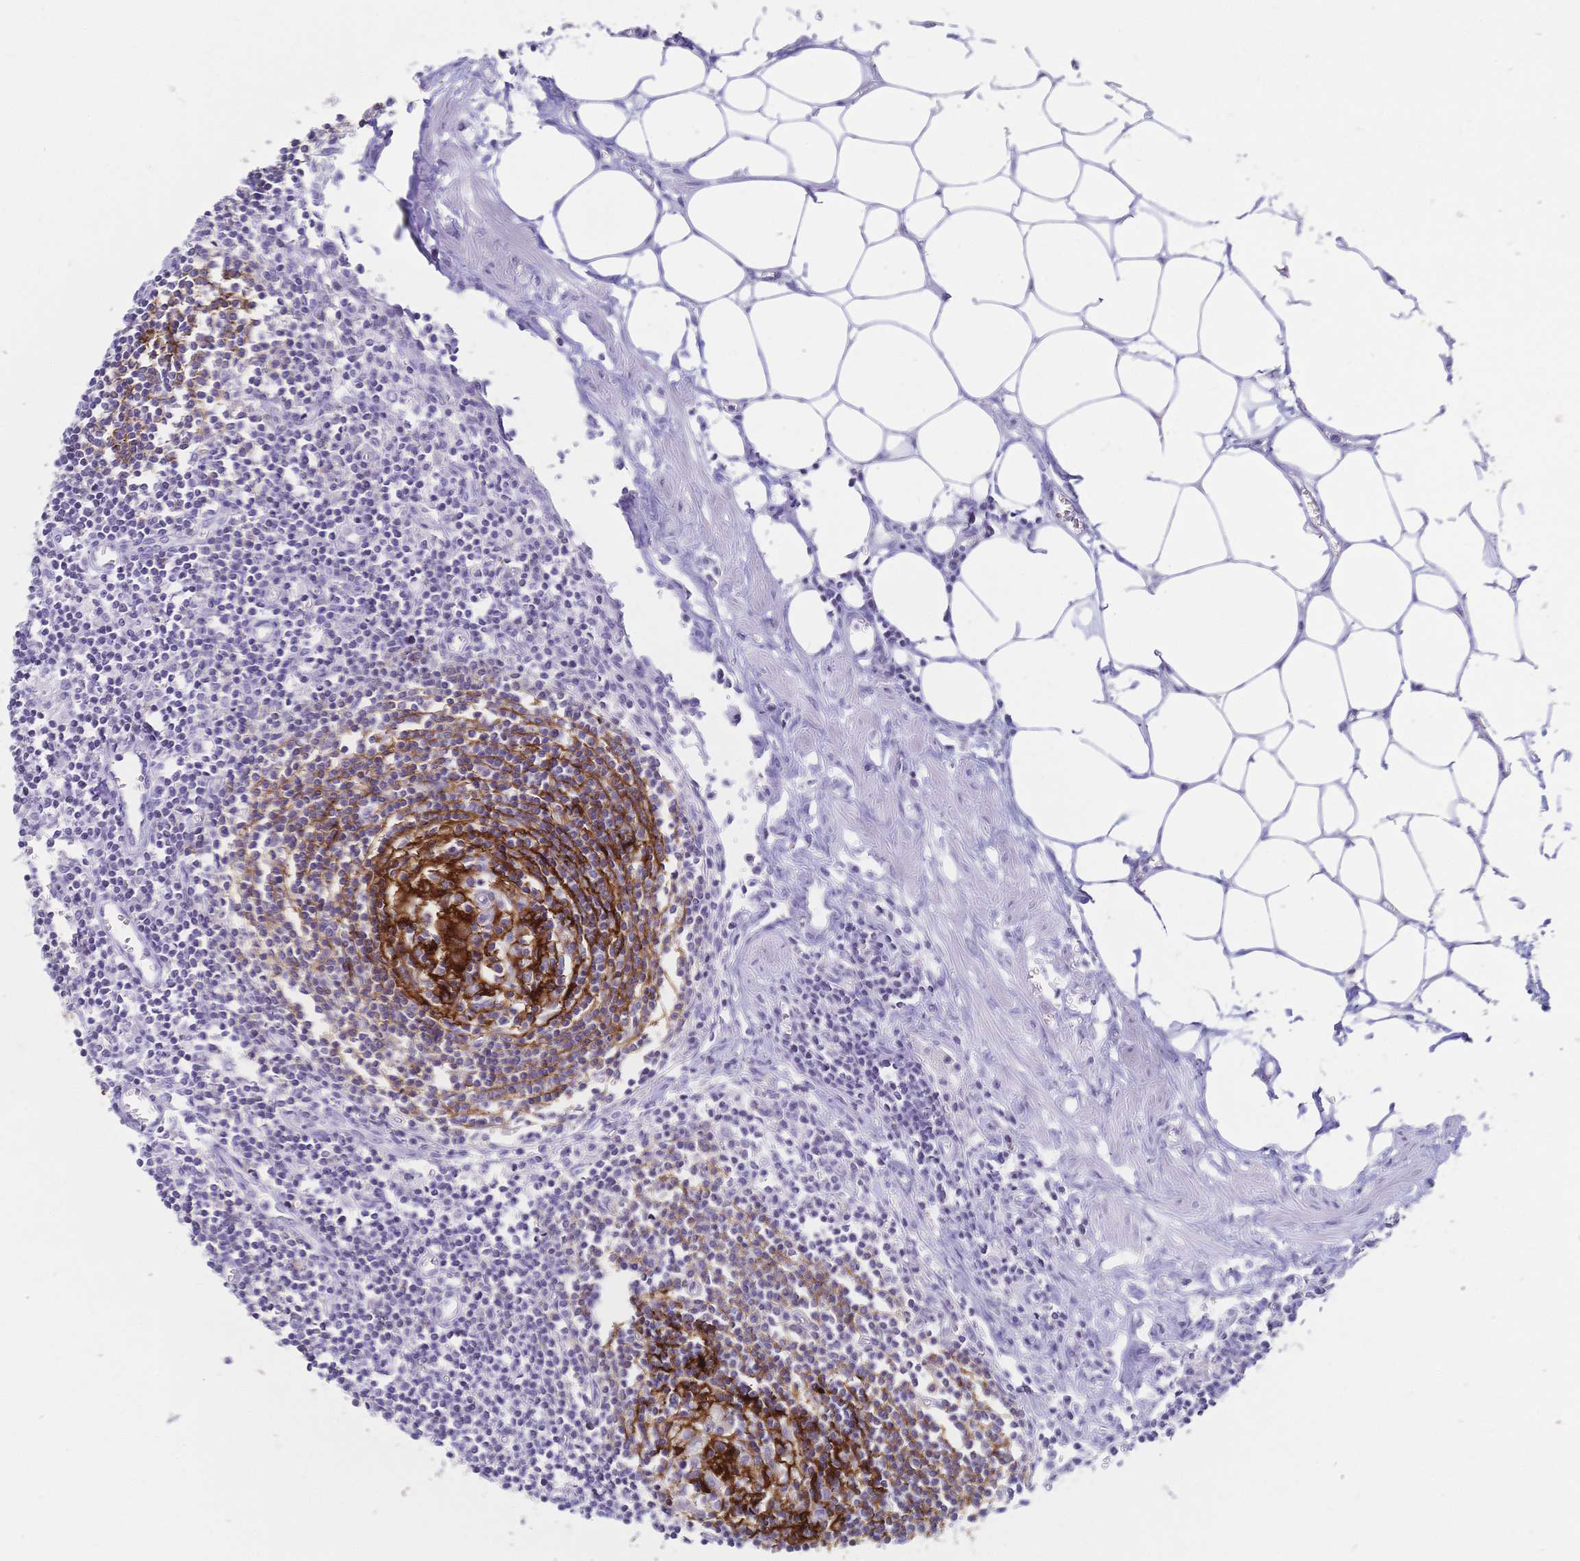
{"staining": {"intensity": "strong", "quantity": ">75%", "location": "cytoplasmic/membranous"}, "tissue": "lymph node", "cell_type": "Germinal center cells", "image_type": "normal", "snomed": [{"axis": "morphology", "description": "Normal tissue, NOS"}, {"axis": "topography", "description": "Lymph node"}], "caption": "Brown immunohistochemical staining in benign human lymph node demonstrates strong cytoplasmic/membranous expression in approximately >75% of germinal center cells. (brown staining indicates protein expression, while blue staining denotes nuclei).", "gene": "CR2", "patient": {"sex": "male", "age": 66}}